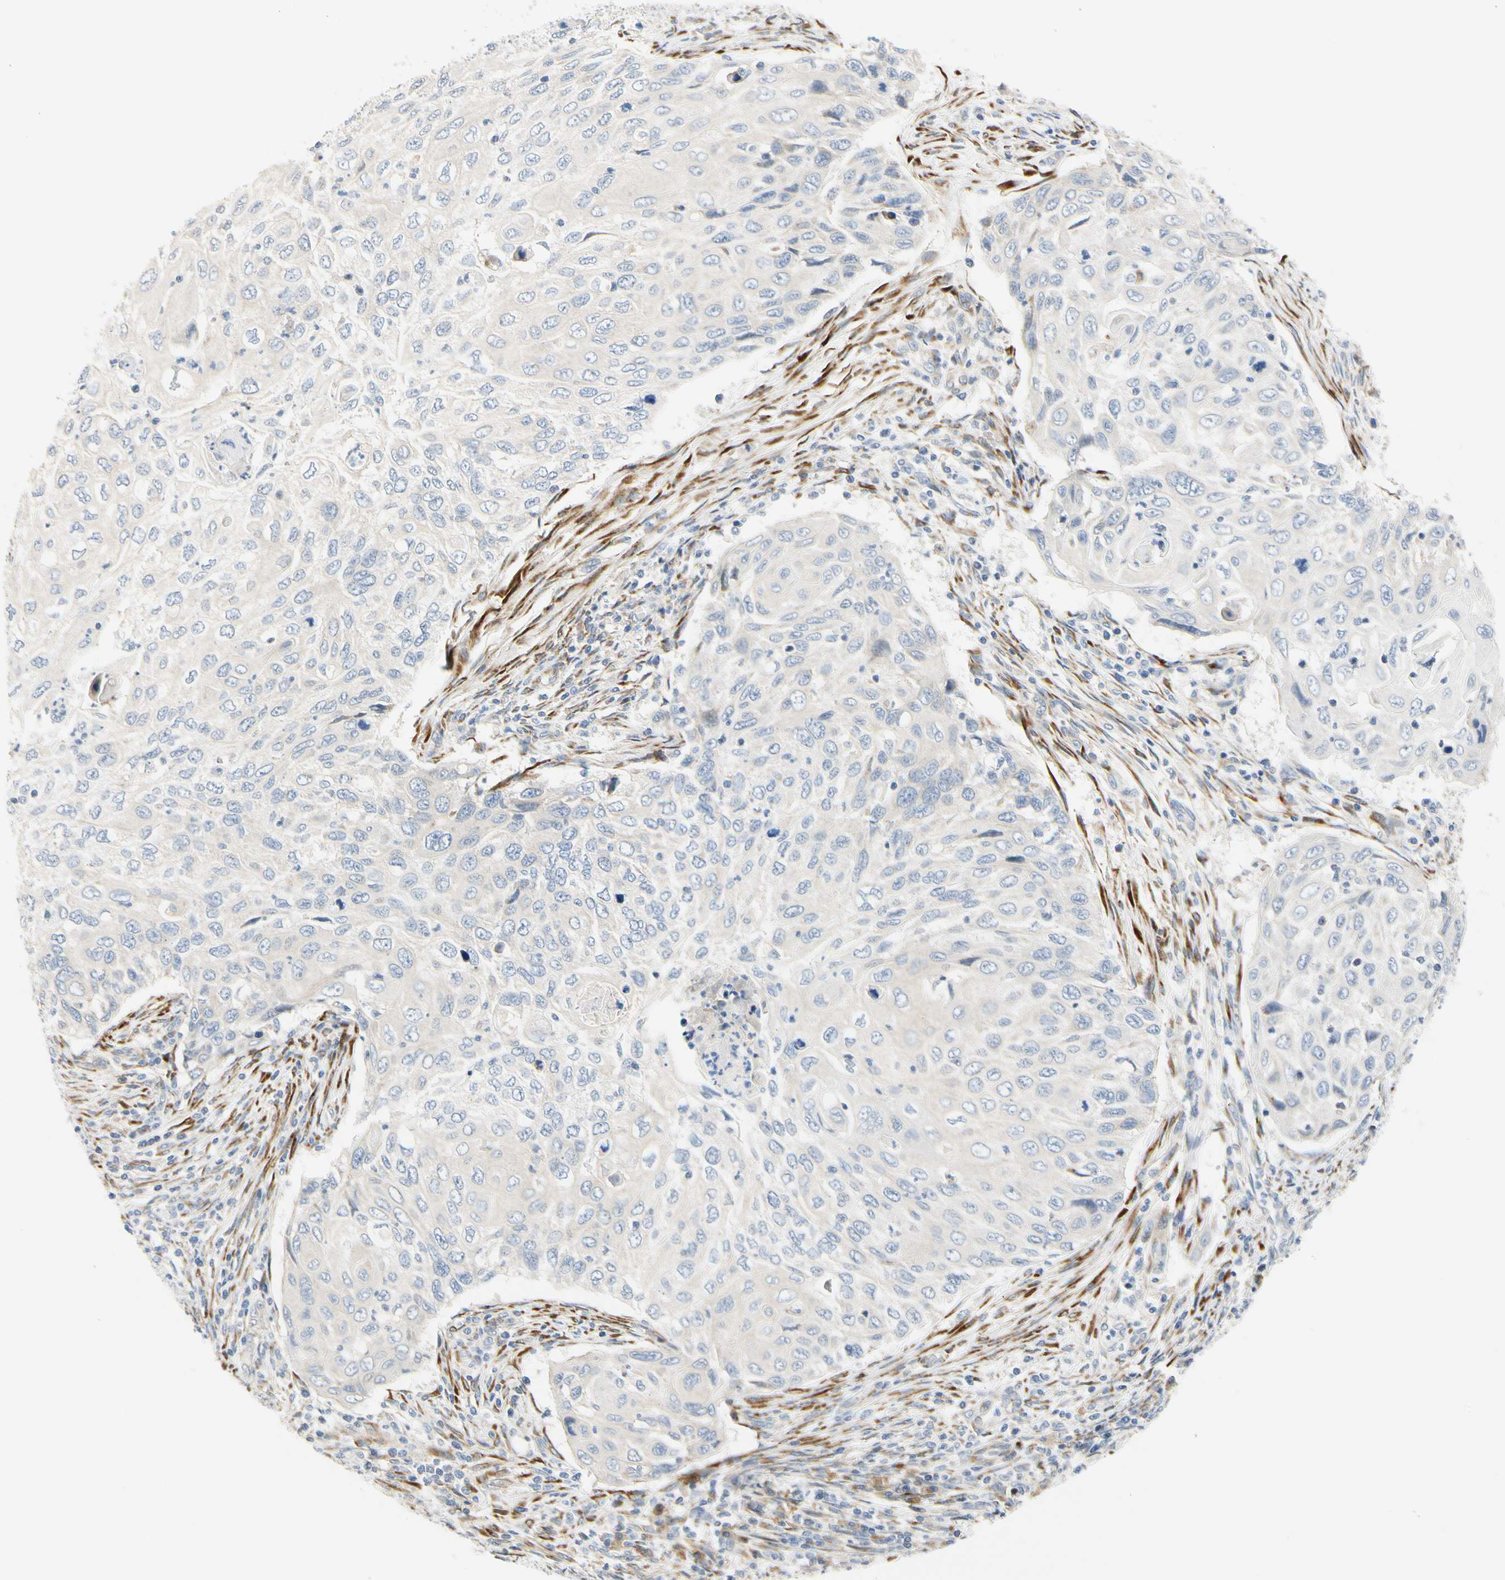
{"staining": {"intensity": "negative", "quantity": "none", "location": "none"}, "tissue": "cervical cancer", "cell_type": "Tumor cells", "image_type": "cancer", "snomed": [{"axis": "morphology", "description": "Squamous cell carcinoma, NOS"}, {"axis": "topography", "description": "Cervix"}], "caption": "There is no significant staining in tumor cells of cervical squamous cell carcinoma. Brightfield microscopy of immunohistochemistry (IHC) stained with DAB (brown) and hematoxylin (blue), captured at high magnification.", "gene": "ZNF236", "patient": {"sex": "female", "age": 70}}